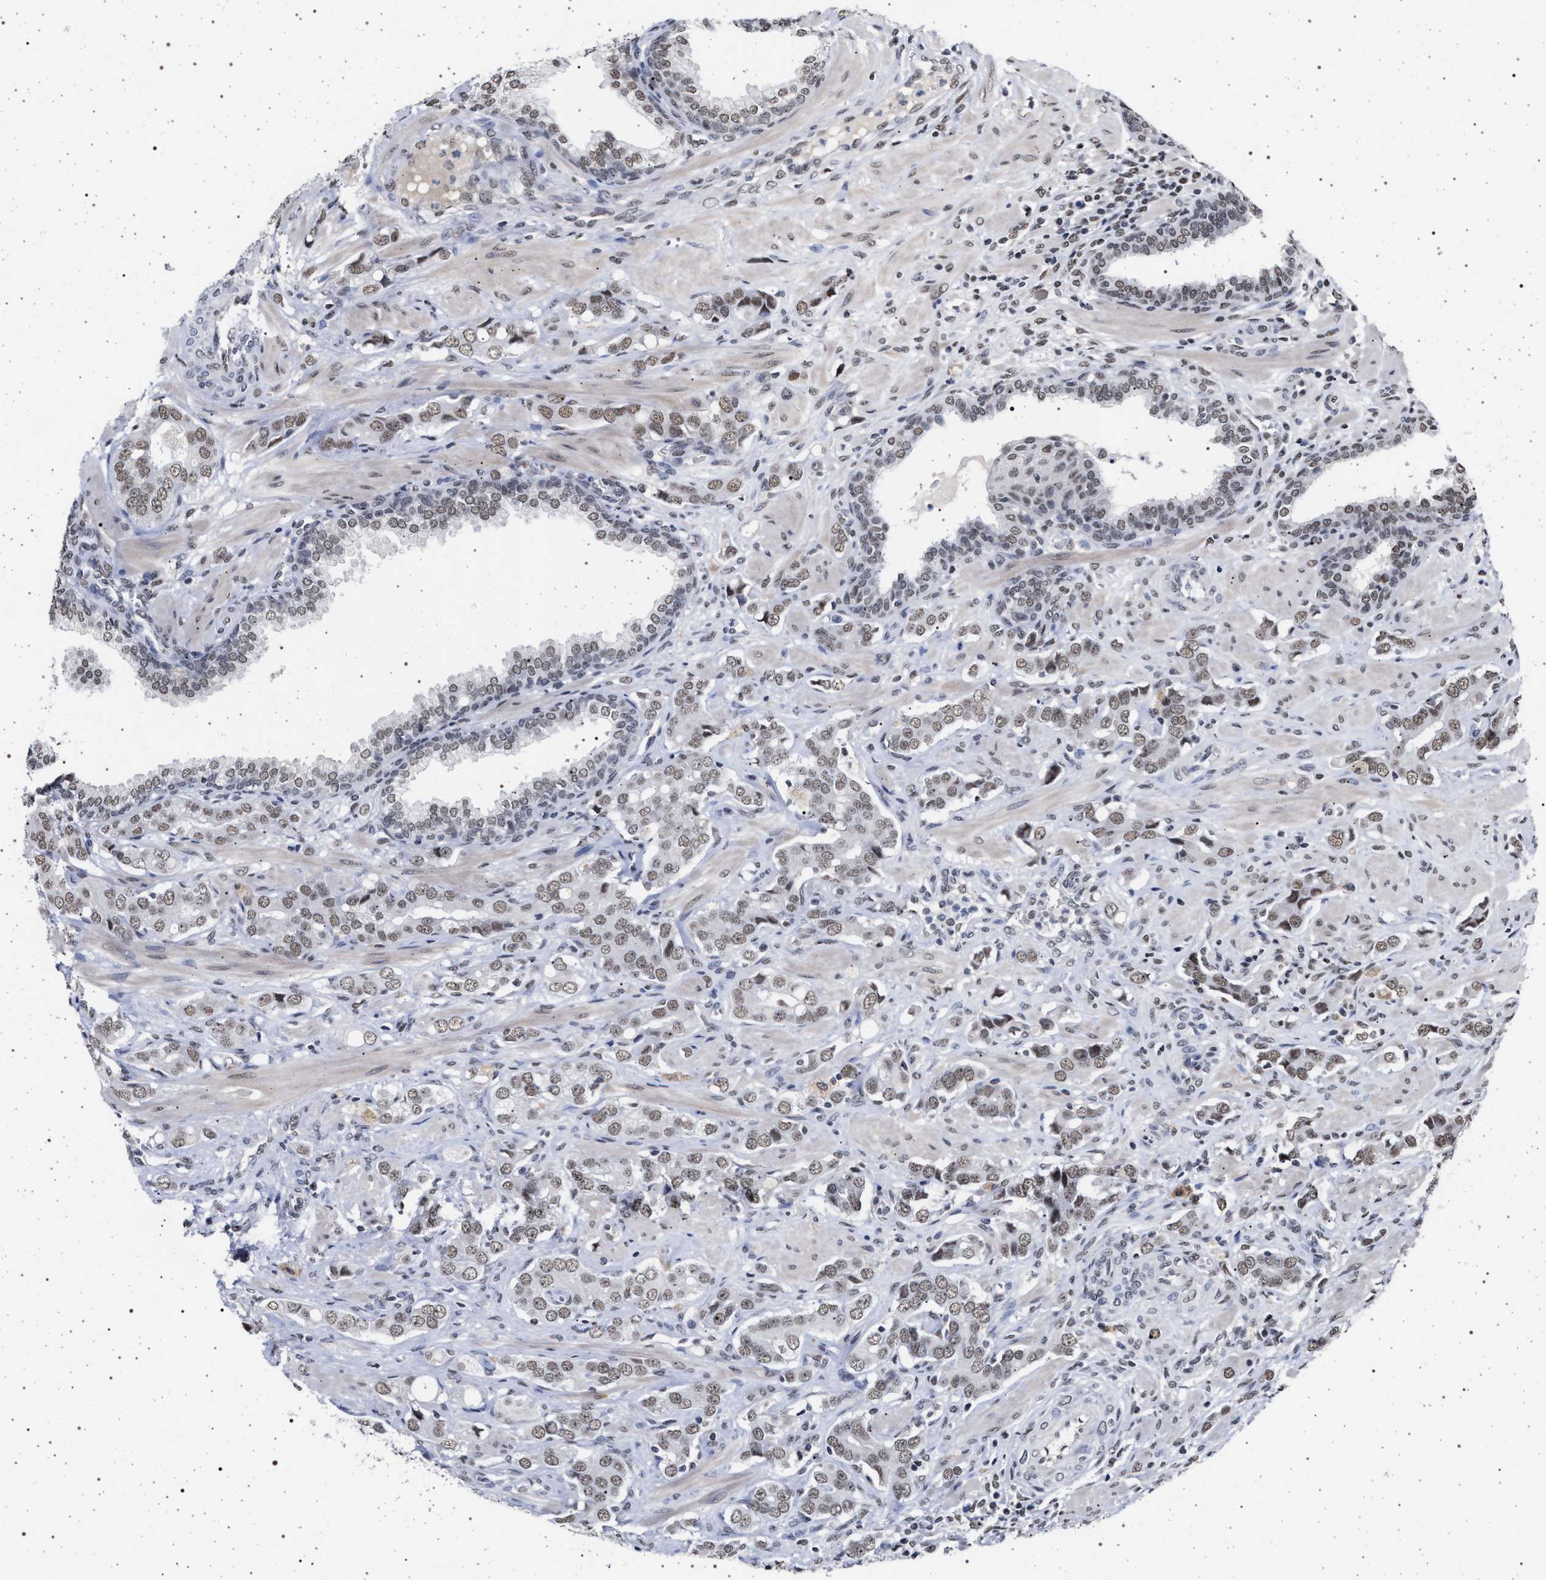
{"staining": {"intensity": "weak", "quantity": ">75%", "location": "nuclear"}, "tissue": "prostate cancer", "cell_type": "Tumor cells", "image_type": "cancer", "snomed": [{"axis": "morphology", "description": "Adenocarcinoma, High grade"}, {"axis": "topography", "description": "Prostate"}], "caption": "Prostate cancer stained with immunohistochemistry (IHC) exhibits weak nuclear expression in about >75% of tumor cells.", "gene": "PHF12", "patient": {"sex": "male", "age": 52}}